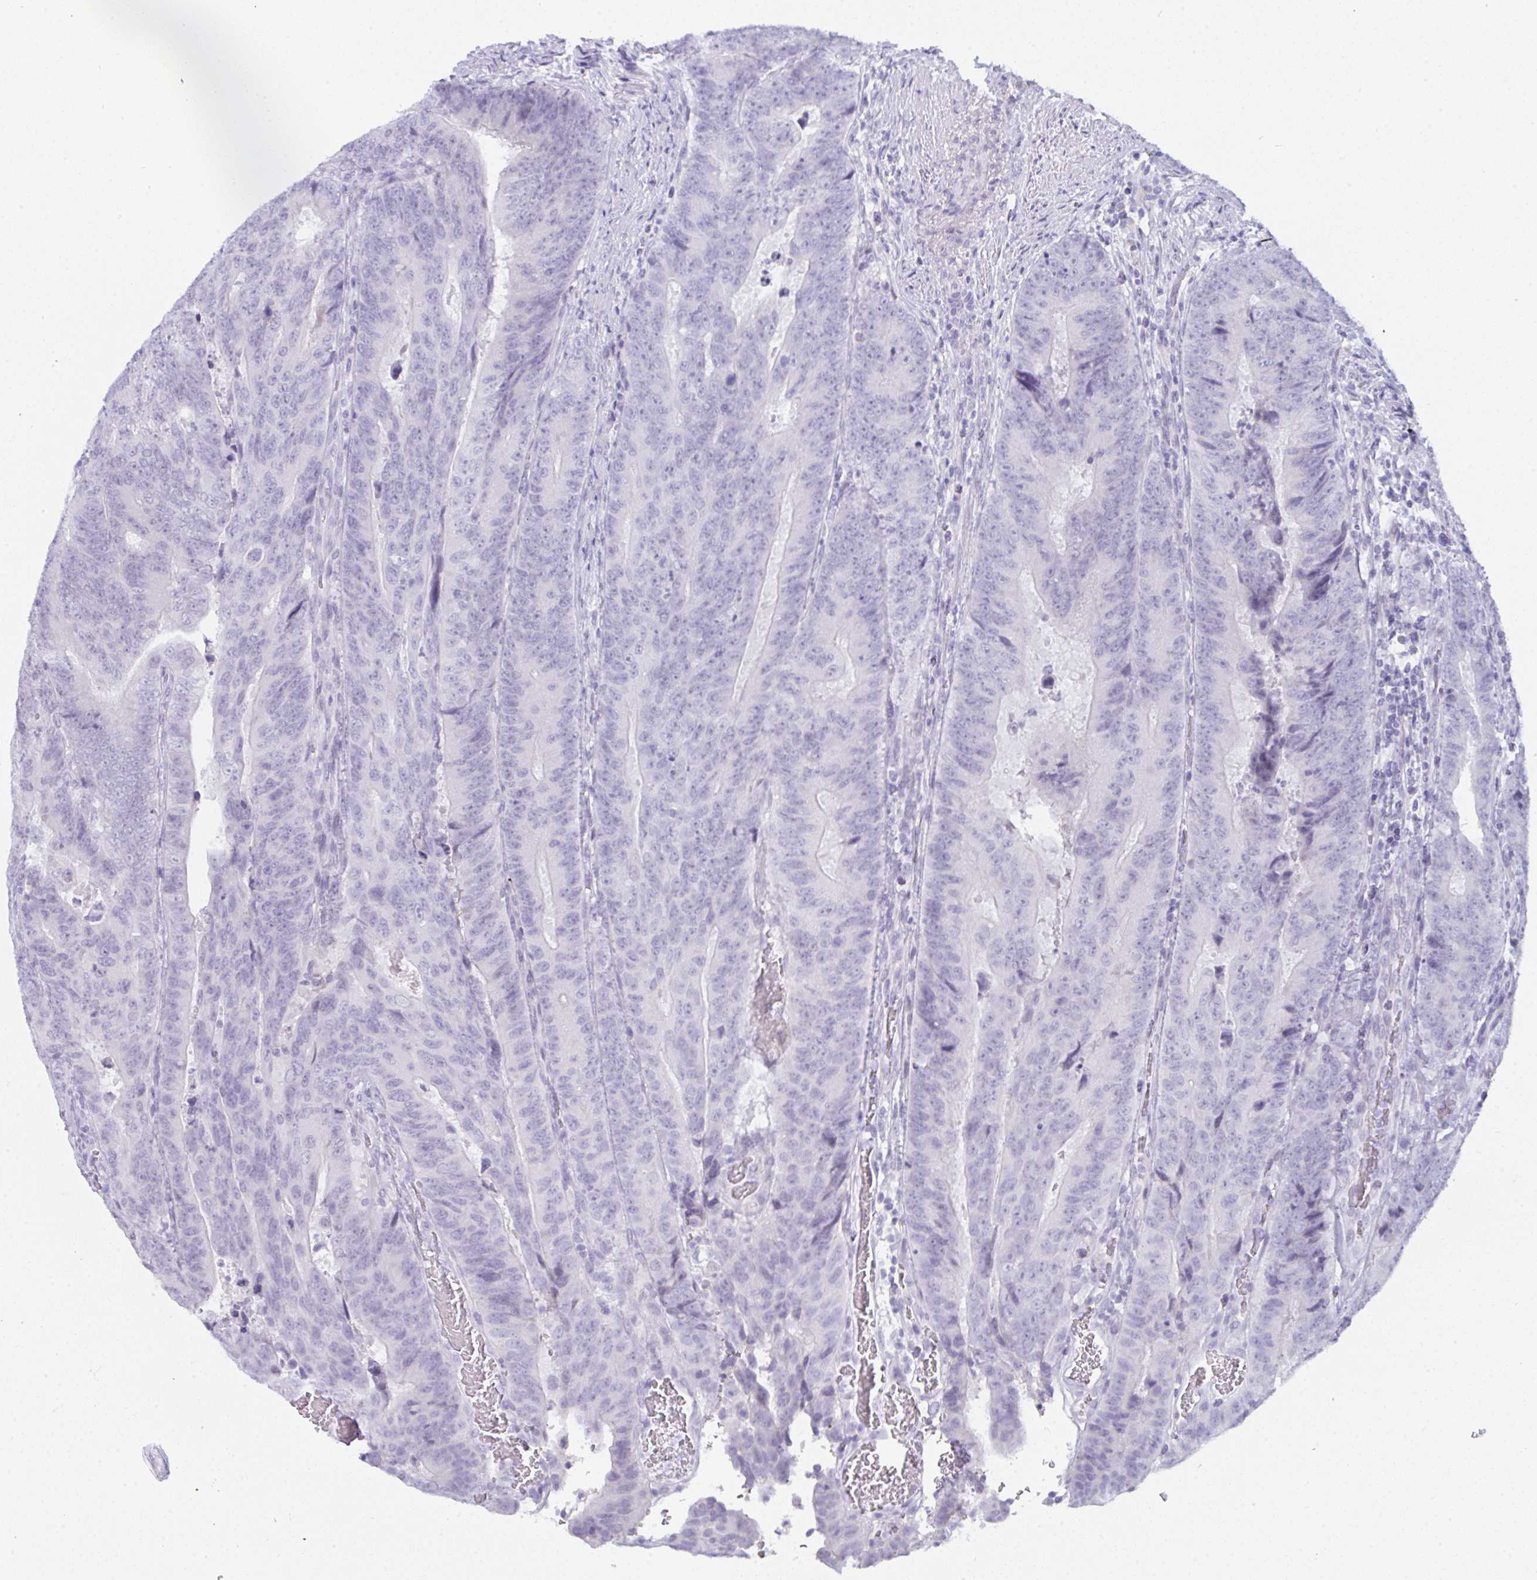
{"staining": {"intensity": "negative", "quantity": "none", "location": "none"}, "tissue": "colorectal cancer", "cell_type": "Tumor cells", "image_type": "cancer", "snomed": [{"axis": "morphology", "description": "Adenocarcinoma, NOS"}, {"axis": "topography", "description": "Colon"}], "caption": "Colorectal cancer (adenocarcinoma) was stained to show a protein in brown. There is no significant expression in tumor cells.", "gene": "PRDM9", "patient": {"sex": "female", "age": 48}}